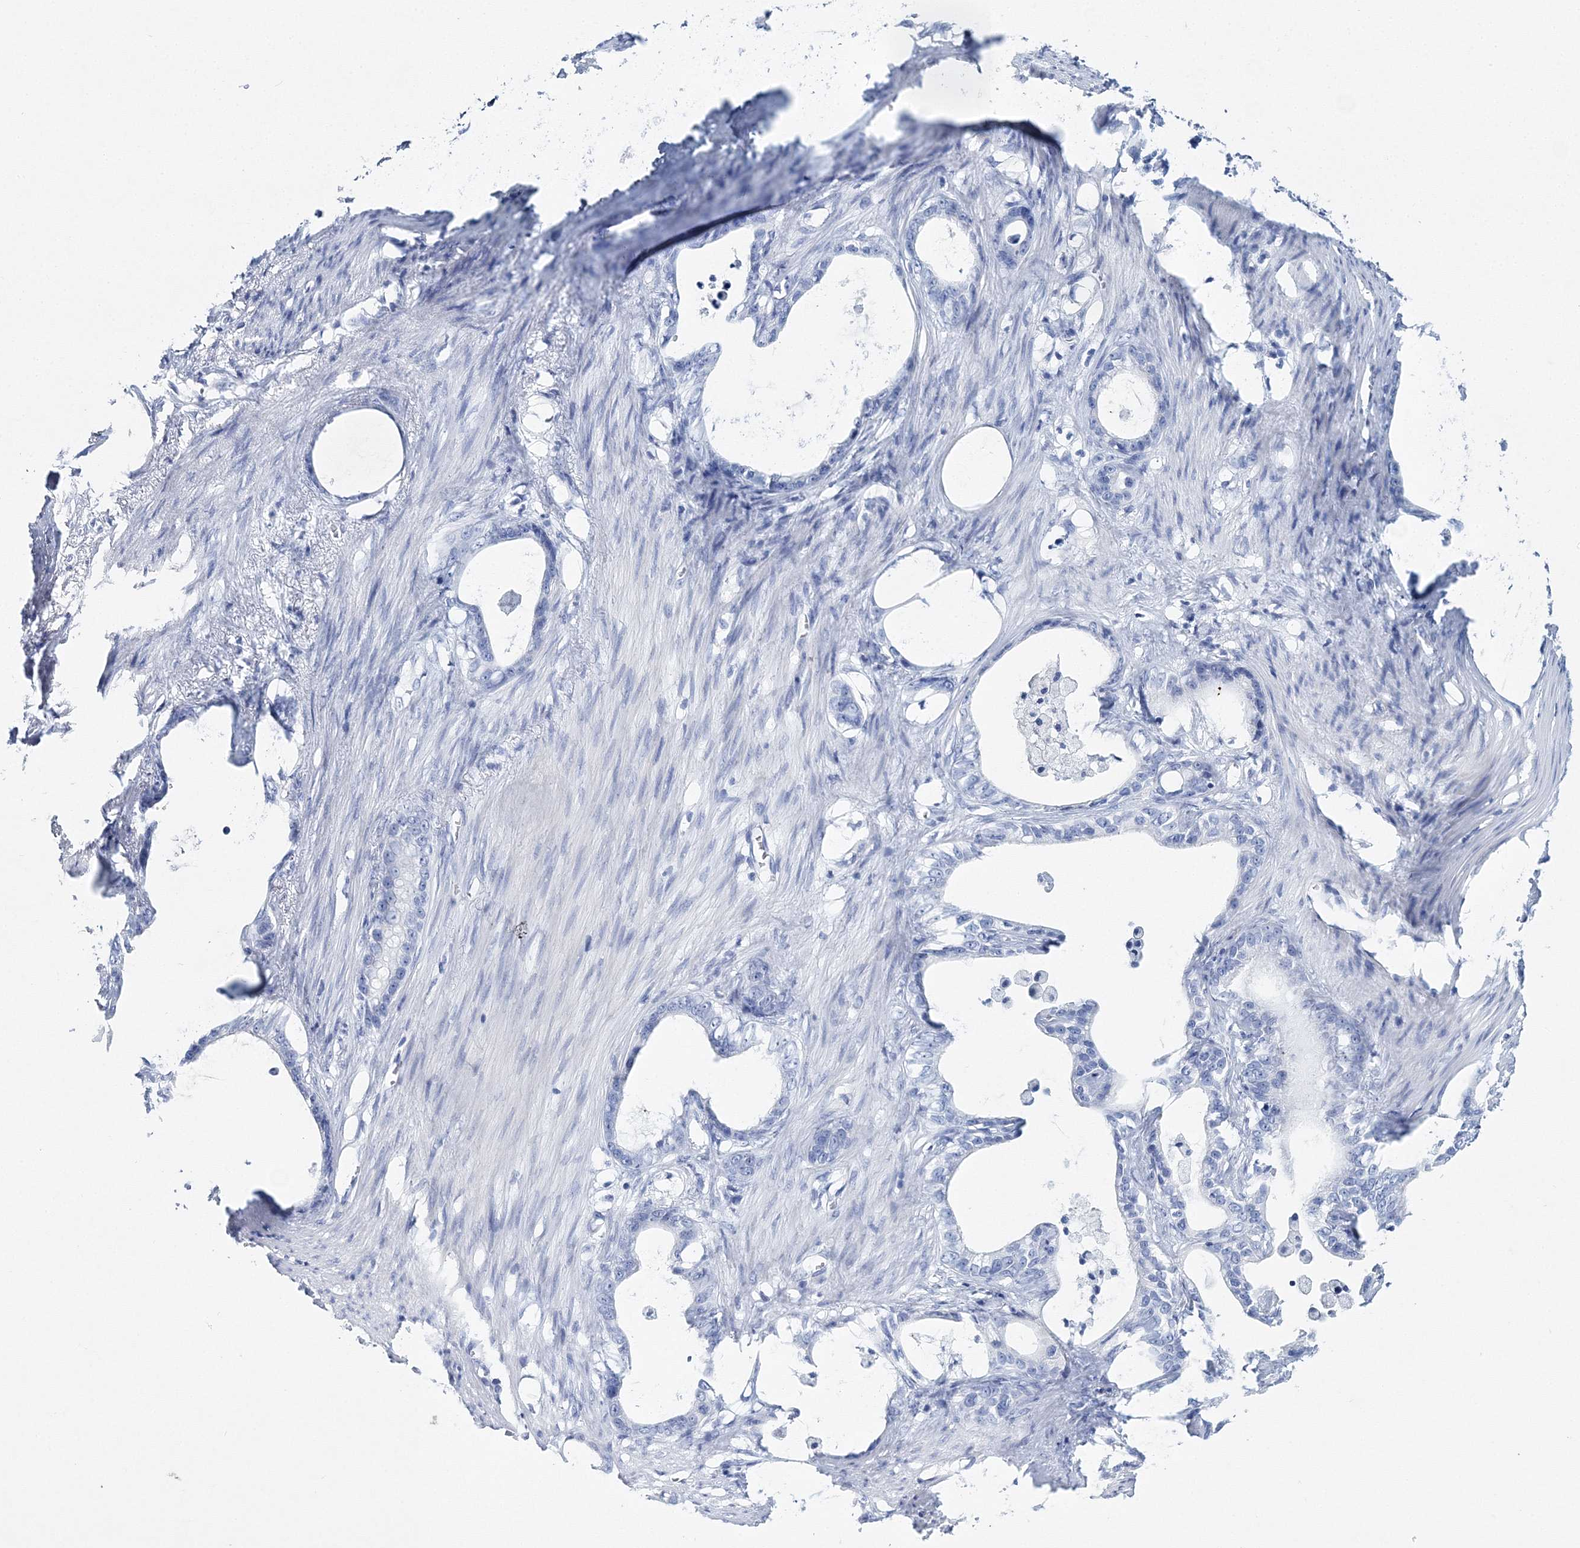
{"staining": {"intensity": "negative", "quantity": "none", "location": "none"}, "tissue": "stomach cancer", "cell_type": "Tumor cells", "image_type": "cancer", "snomed": [{"axis": "morphology", "description": "Adenocarcinoma, NOS"}, {"axis": "topography", "description": "Stomach"}], "caption": "This is an immunohistochemistry (IHC) photomicrograph of stomach adenocarcinoma. There is no staining in tumor cells.", "gene": "MYOZ2", "patient": {"sex": "female", "age": 75}}